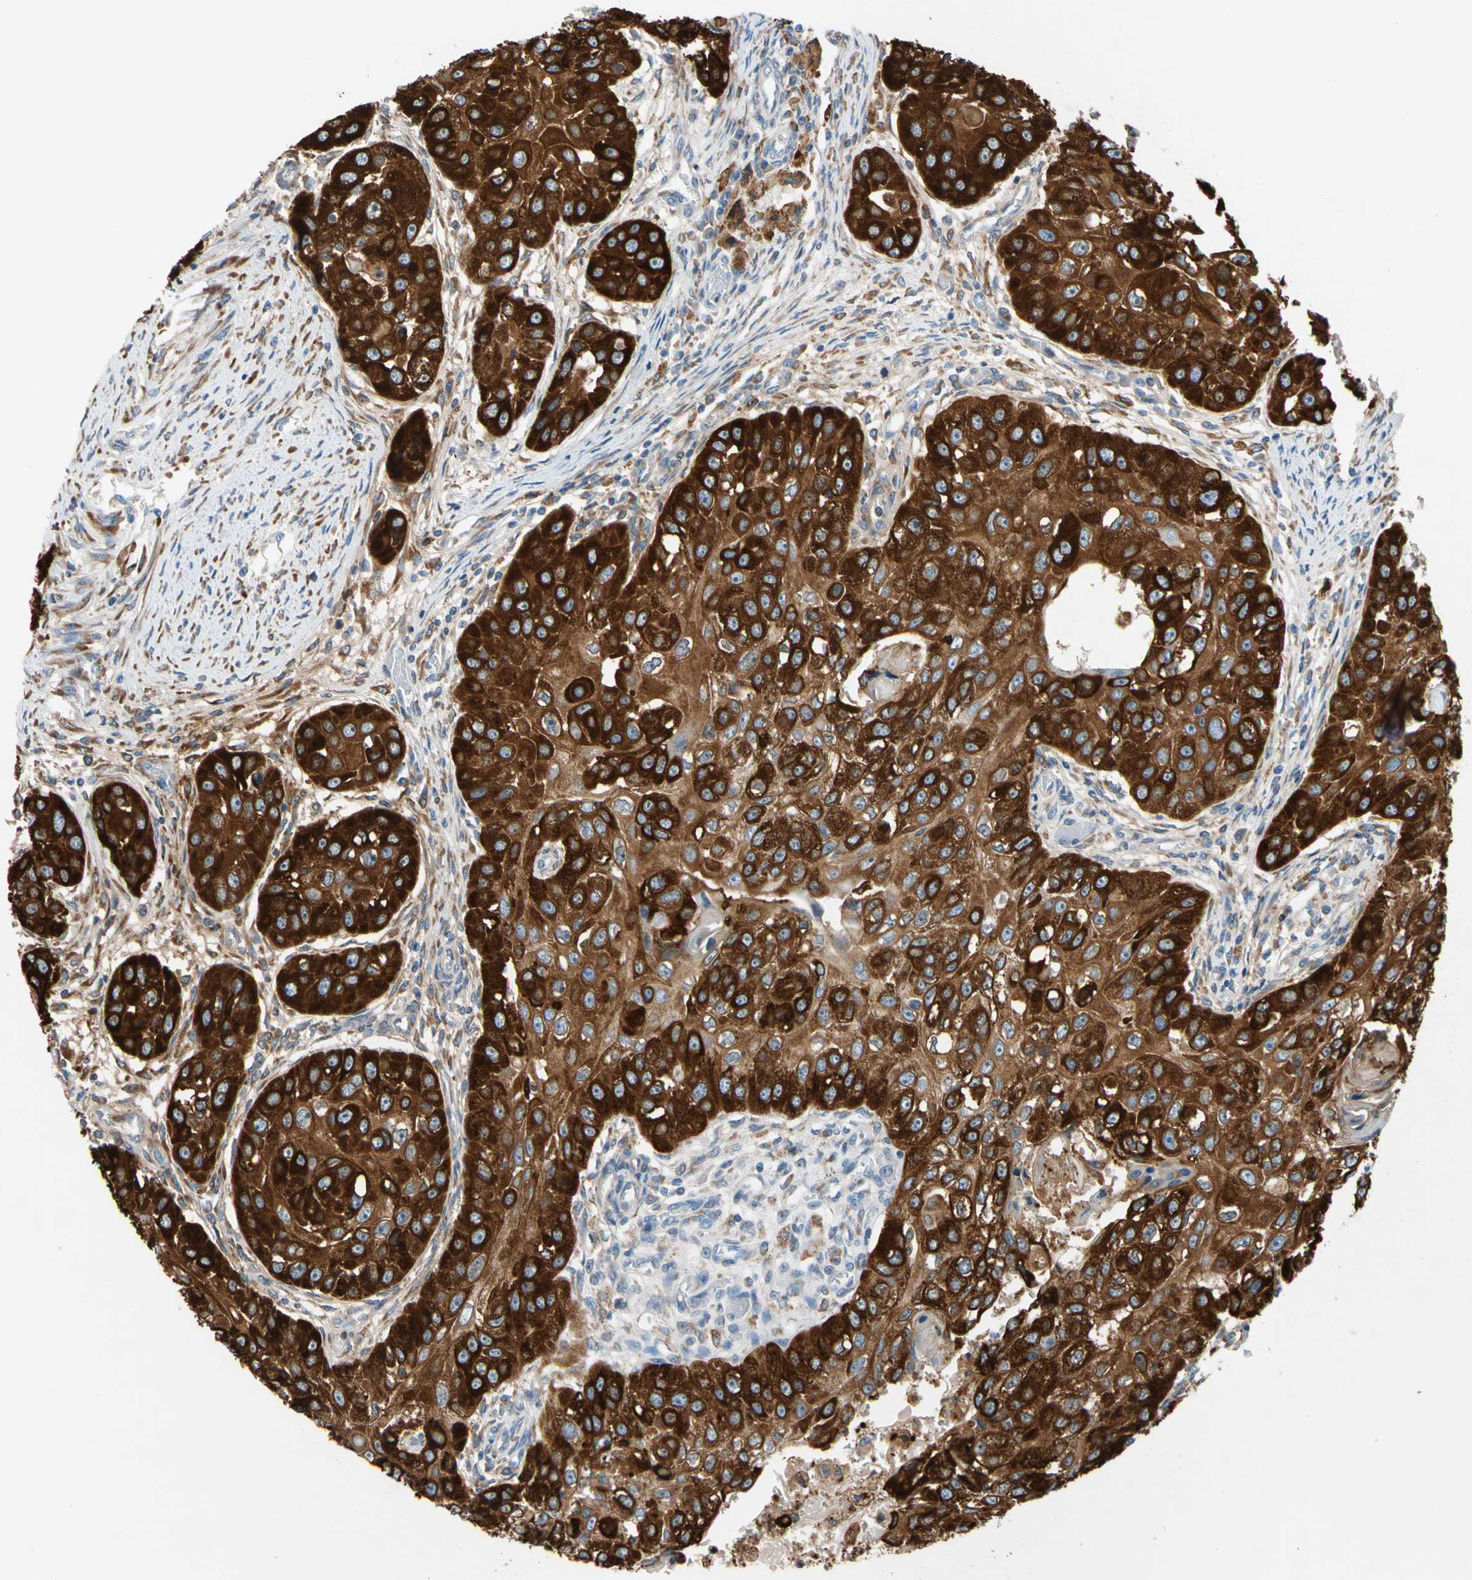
{"staining": {"intensity": "strong", "quantity": ">75%", "location": "cytoplasmic/membranous"}, "tissue": "head and neck cancer", "cell_type": "Tumor cells", "image_type": "cancer", "snomed": [{"axis": "morphology", "description": "Normal tissue, NOS"}, {"axis": "morphology", "description": "Squamous cell carcinoma, NOS"}, {"axis": "topography", "description": "Skeletal muscle"}, {"axis": "topography", "description": "Head-Neck"}], "caption": "This micrograph exhibits squamous cell carcinoma (head and neck) stained with IHC to label a protein in brown. The cytoplasmic/membranous of tumor cells show strong positivity for the protein. Nuclei are counter-stained blue.", "gene": "LRPAP1", "patient": {"sex": "male", "age": 51}}